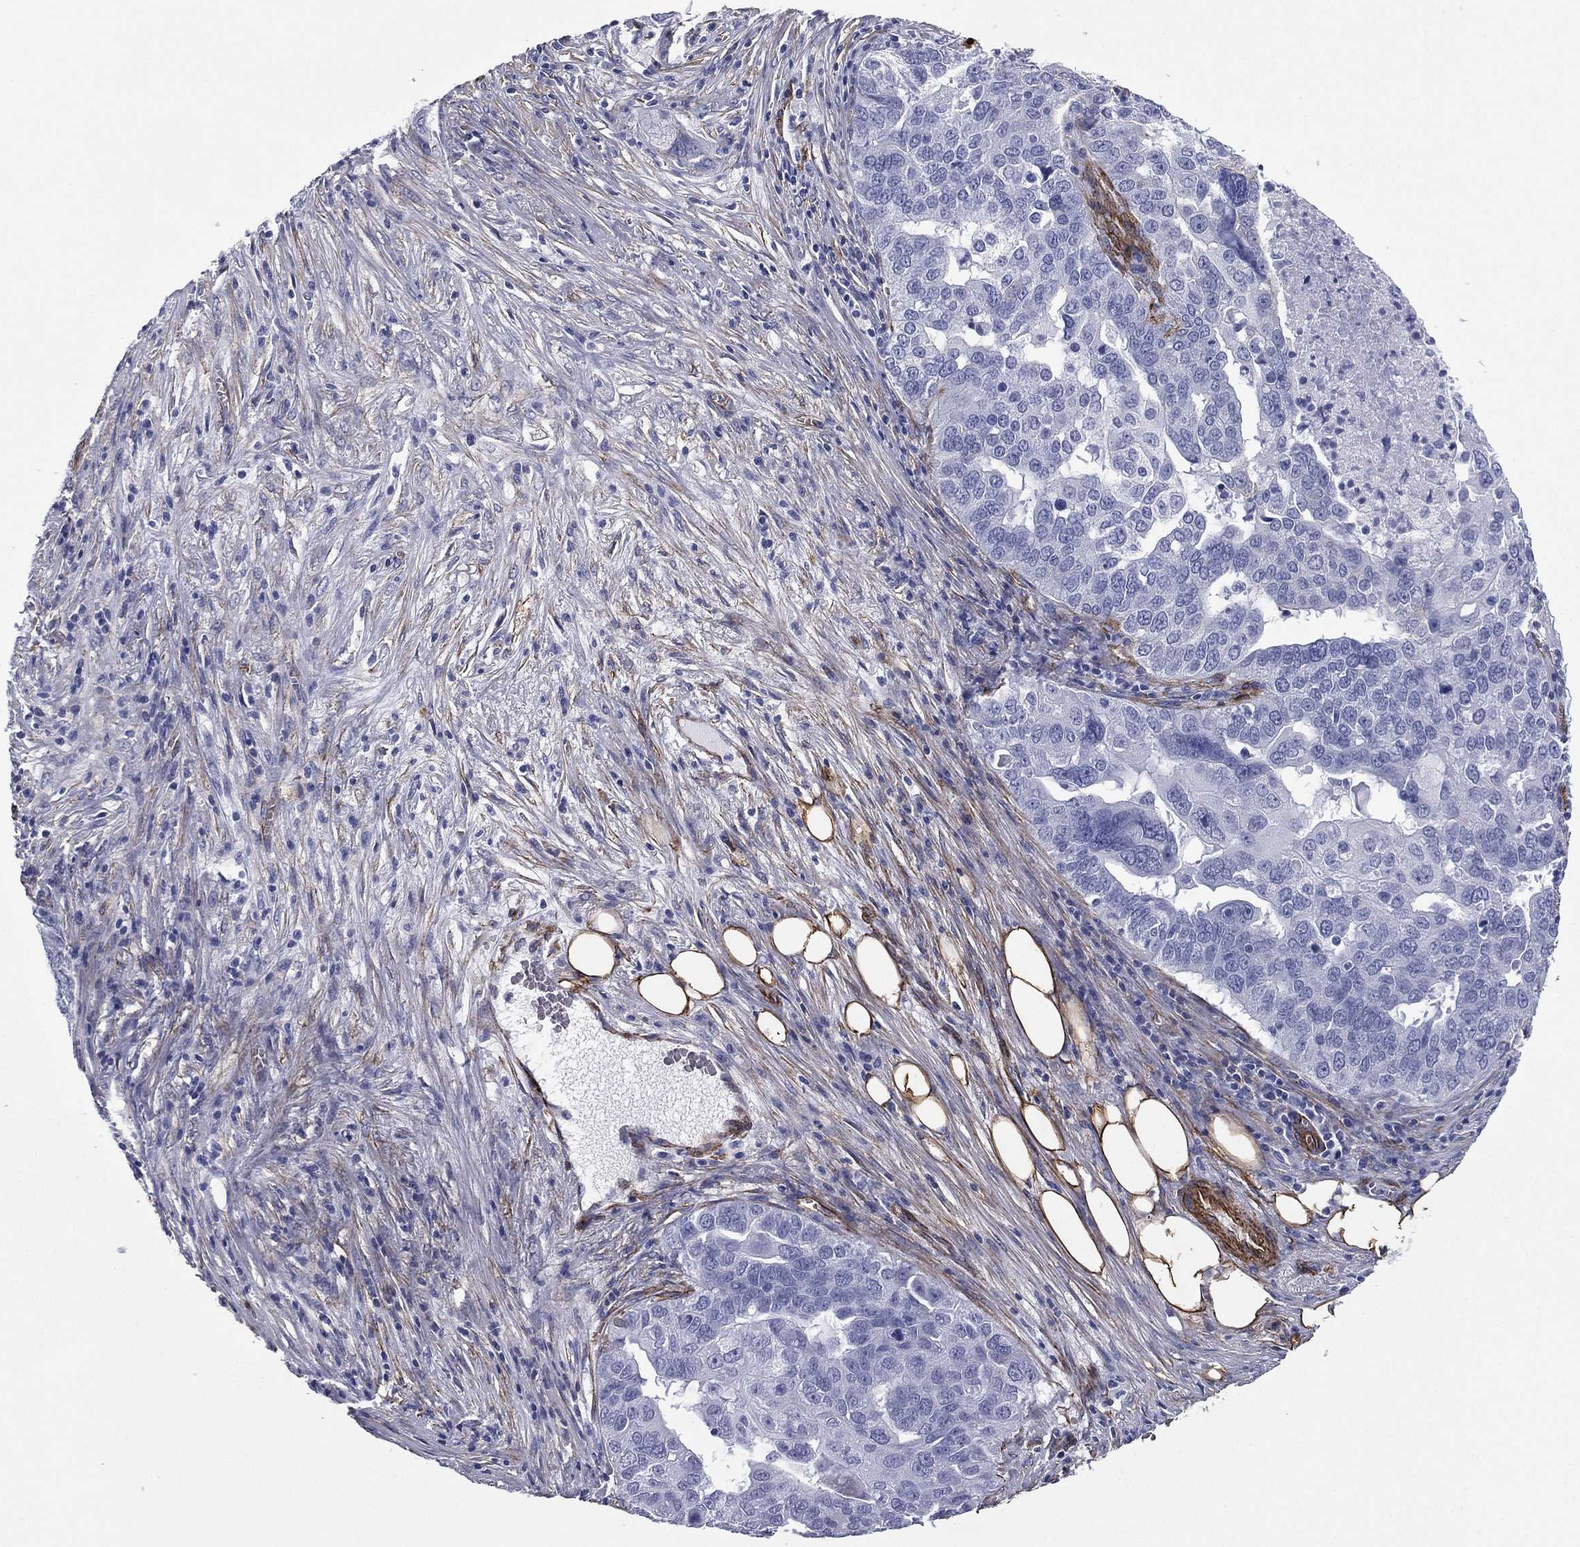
{"staining": {"intensity": "negative", "quantity": "none", "location": "none"}, "tissue": "ovarian cancer", "cell_type": "Tumor cells", "image_type": "cancer", "snomed": [{"axis": "morphology", "description": "Carcinoma, endometroid"}, {"axis": "topography", "description": "Soft tissue"}, {"axis": "topography", "description": "Ovary"}], "caption": "There is no significant expression in tumor cells of ovarian cancer.", "gene": "CAVIN3", "patient": {"sex": "female", "age": 52}}